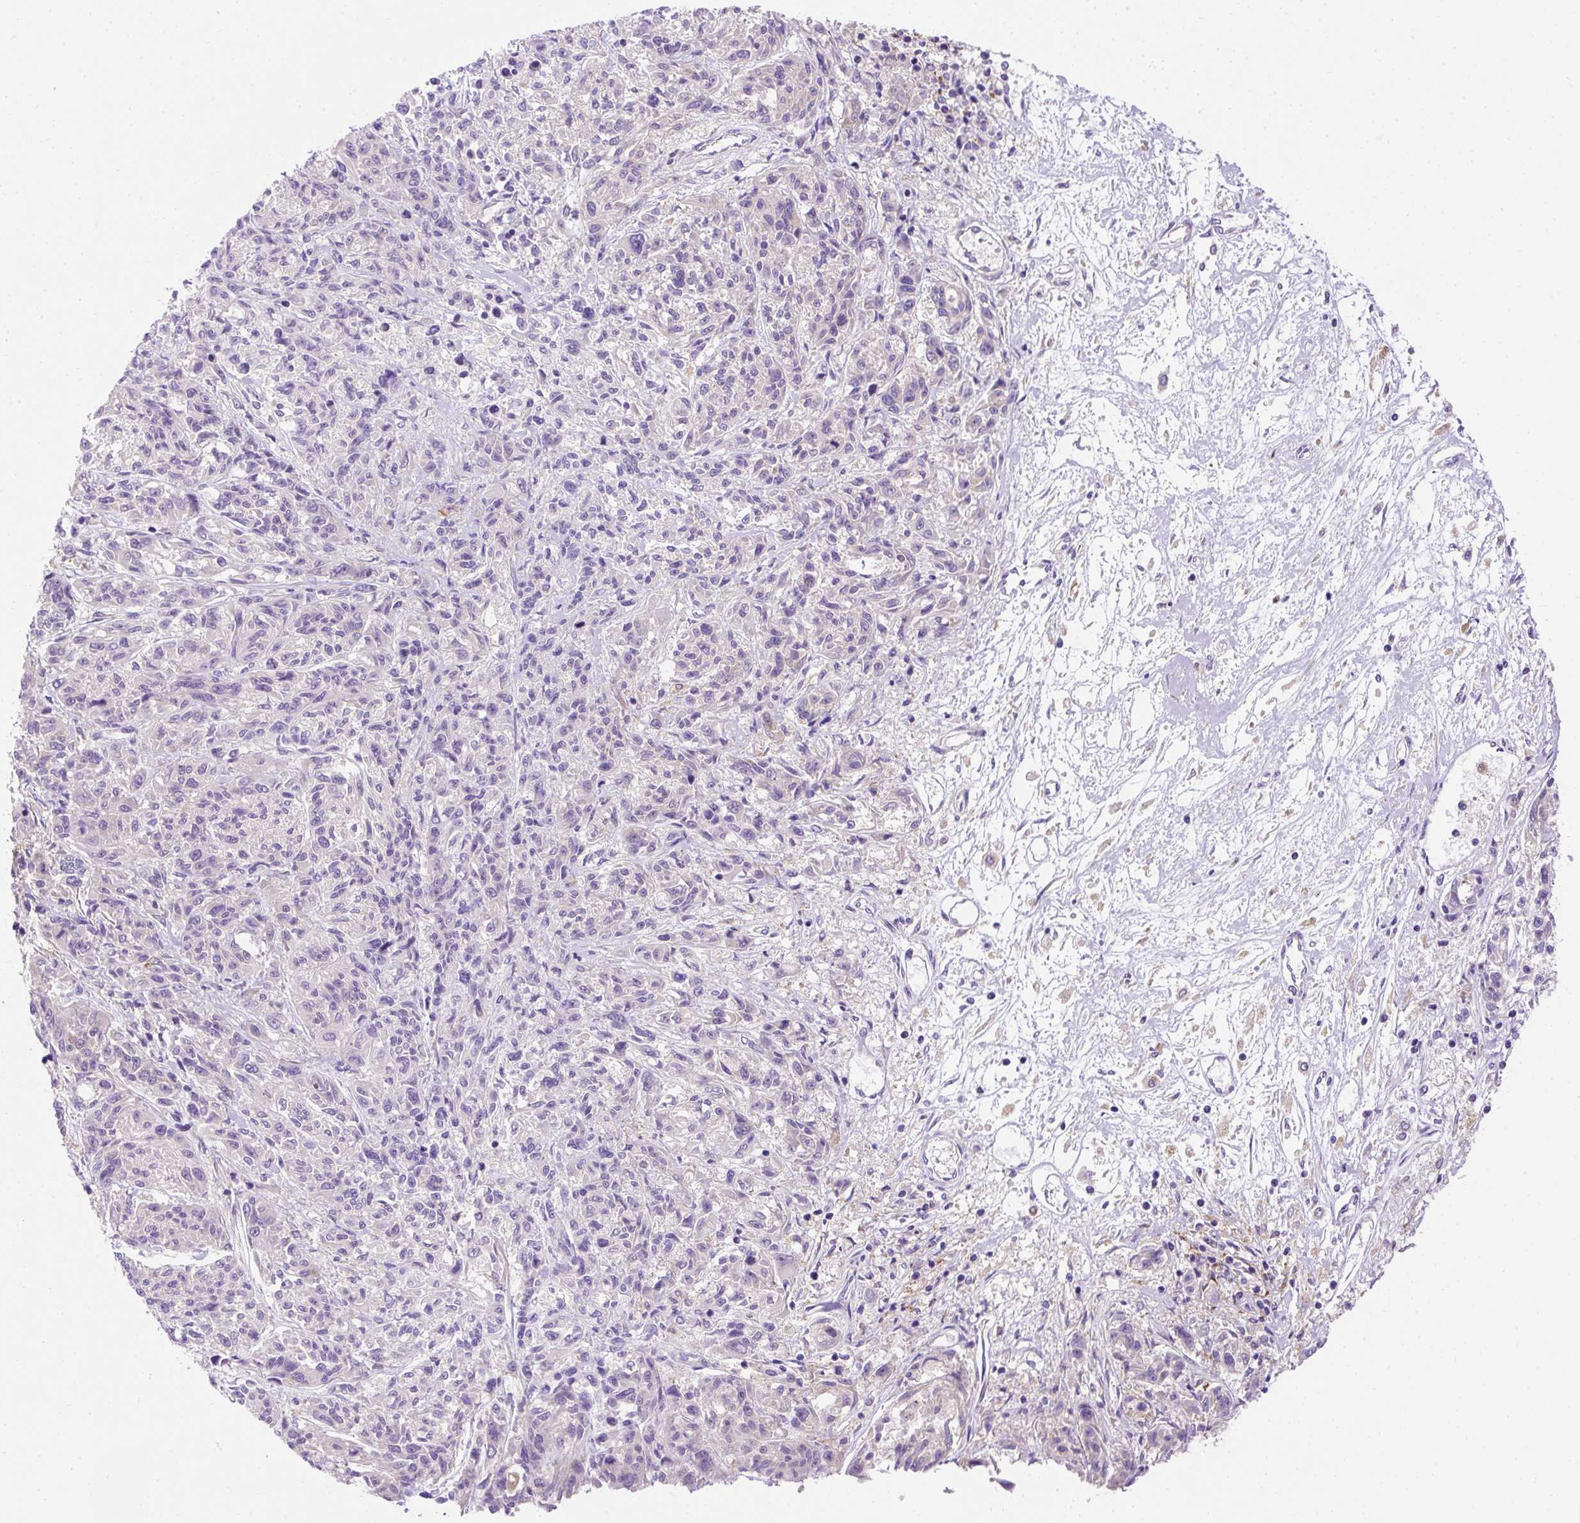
{"staining": {"intensity": "negative", "quantity": "none", "location": "none"}, "tissue": "melanoma", "cell_type": "Tumor cells", "image_type": "cancer", "snomed": [{"axis": "morphology", "description": "Malignant melanoma, NOS"}, {"axis": "topography", "description": "Skin"}], "caption": "IHC histopathology image of neoplastic tissue: human malignant melanoma stained with DAB (3,3'-diaminobenzidine) demonstrates no significant protein staining in tumor cells.", "gene": "OR4K15", "patient": {"sex": "male", "age": 53}}